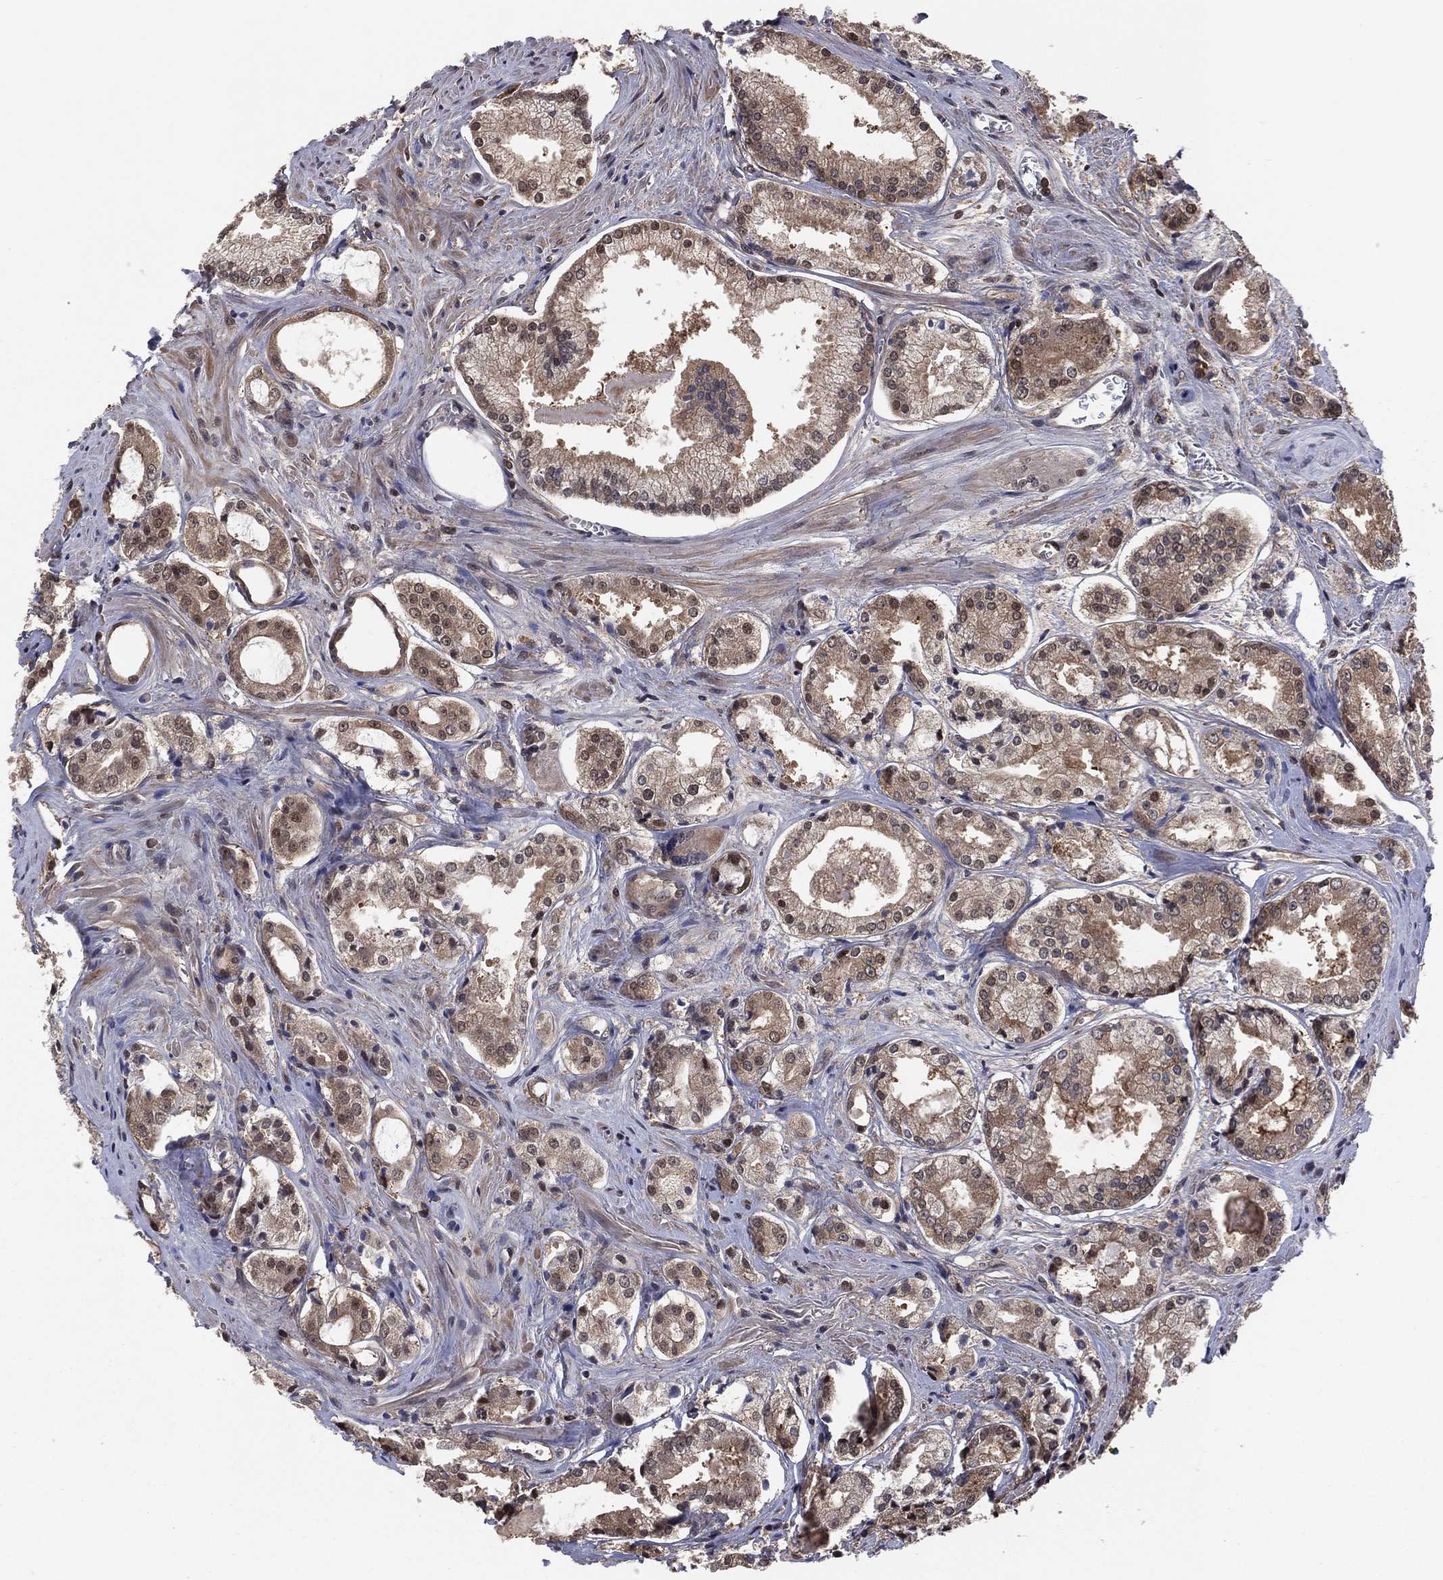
{"staining": {"intensity": "moderate", "quantity": "25%-75%", "location": "cytoplasmic/membranous,nuclear"}, "tissue": "prostate cancer", "cell_type": "Tumor cells", "image_type": "cancer", "snomed": [{"axis": "morphology", "description": "Adenocarcinoma, NOS"}, {"axis": "topography", "description": "Prostate"}], "caption": "This micrograph displays IHC staining of prostate adenocarcinoma, with medium moderate cytoplasmic/membranous and nuclear staining in about 25%-75% of tumor cells.", "gene": "ICOSLG", "patient": {"sex": "male", "age": 72}}